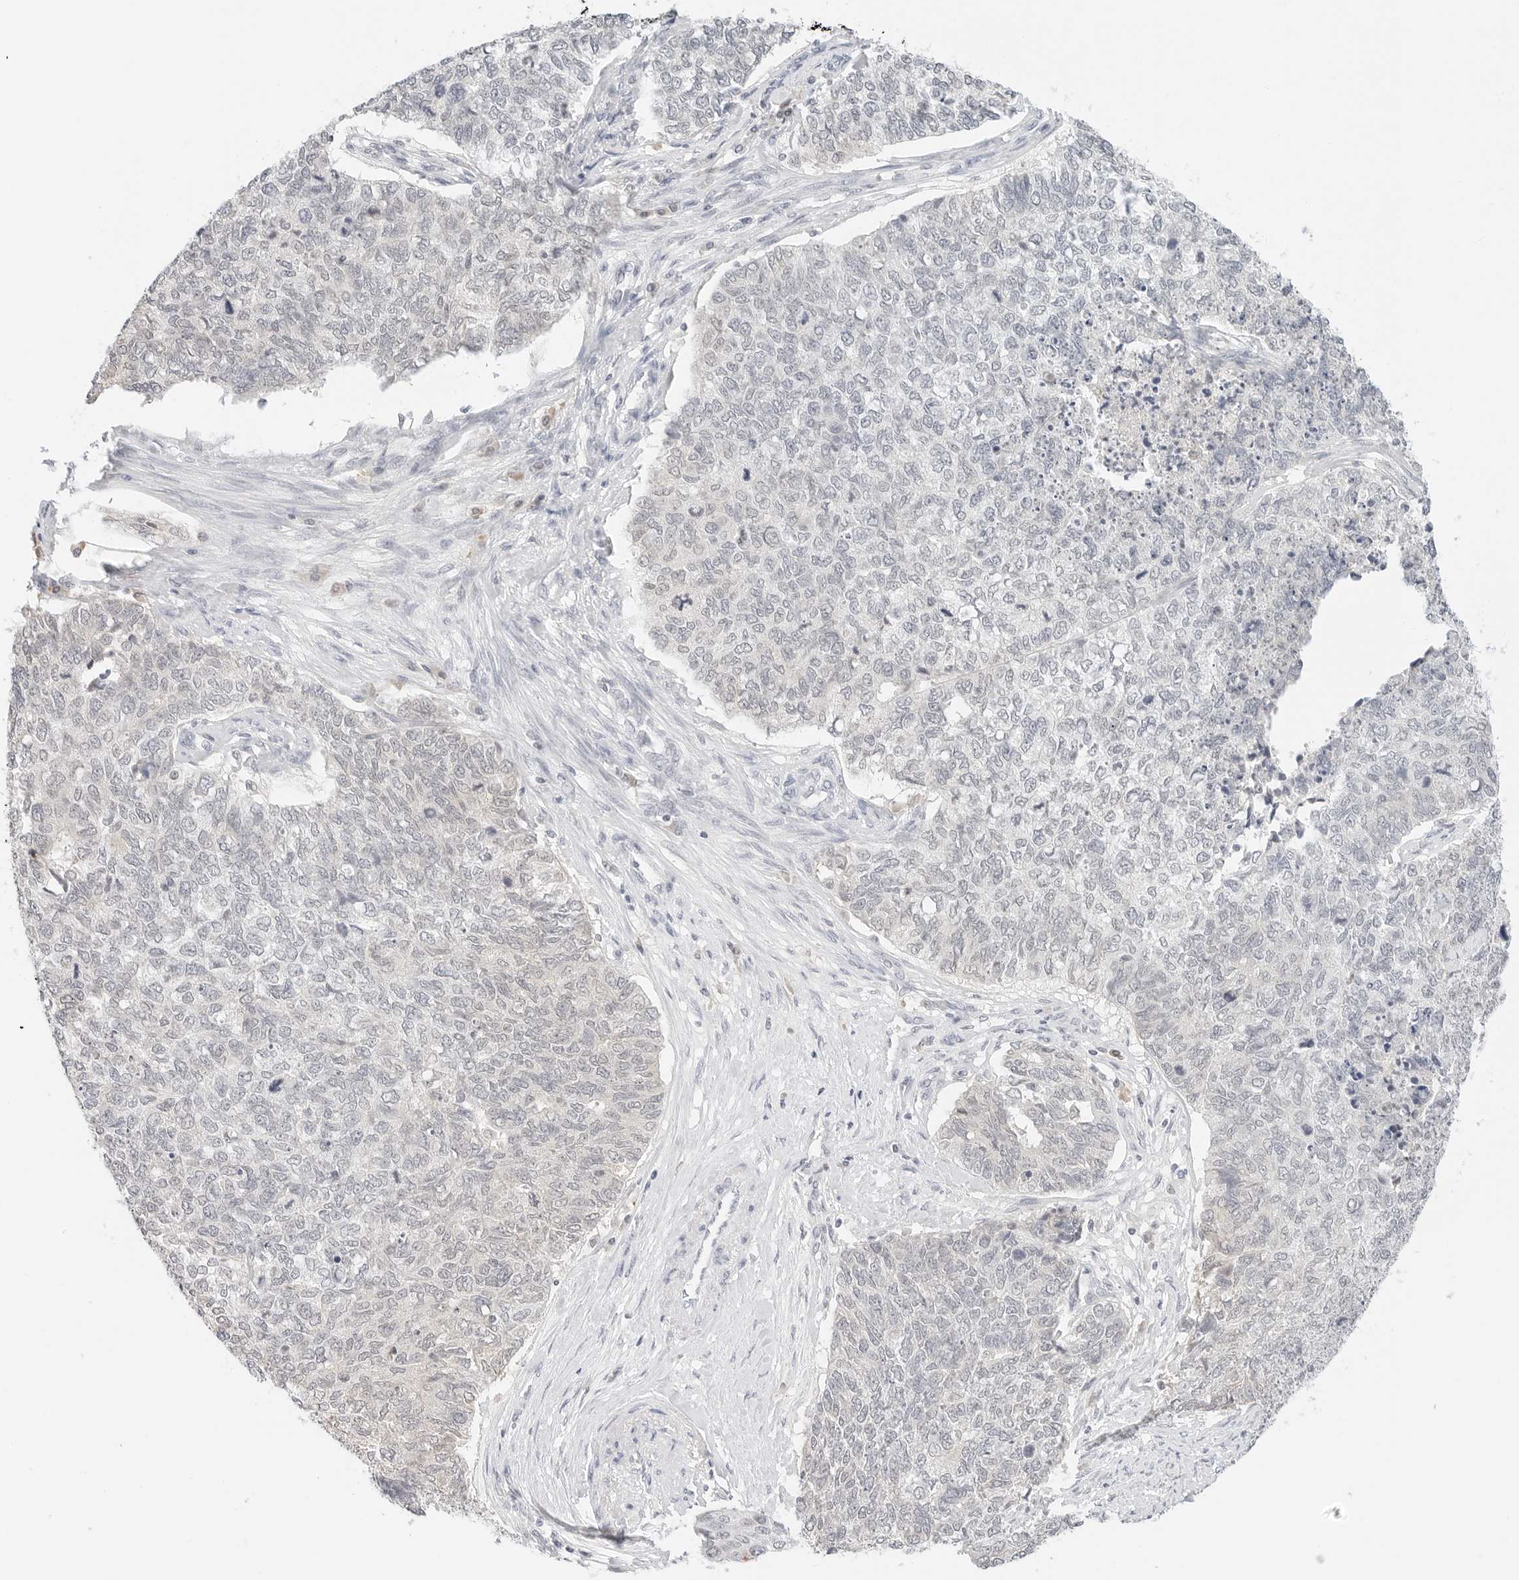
{"staining": {"intensity": "negative", "quantity": "none", "location": "none"}, "tissue": "cervical cancer", "cell_type": "Tumor cells", "image_type": "cancer", "snomed": [{"axis": "morphology", "description": "Squamous cell carcinoma, NOS"}, {"axis": "topography", "description": "Cervix"}], "caption": "Immunohistochemistry of human squamous cell carcinoma (cervical) reveals no staining in tumor cells.", "gene": "NEO1", "patient": {"sex": "female", "age": 63}}